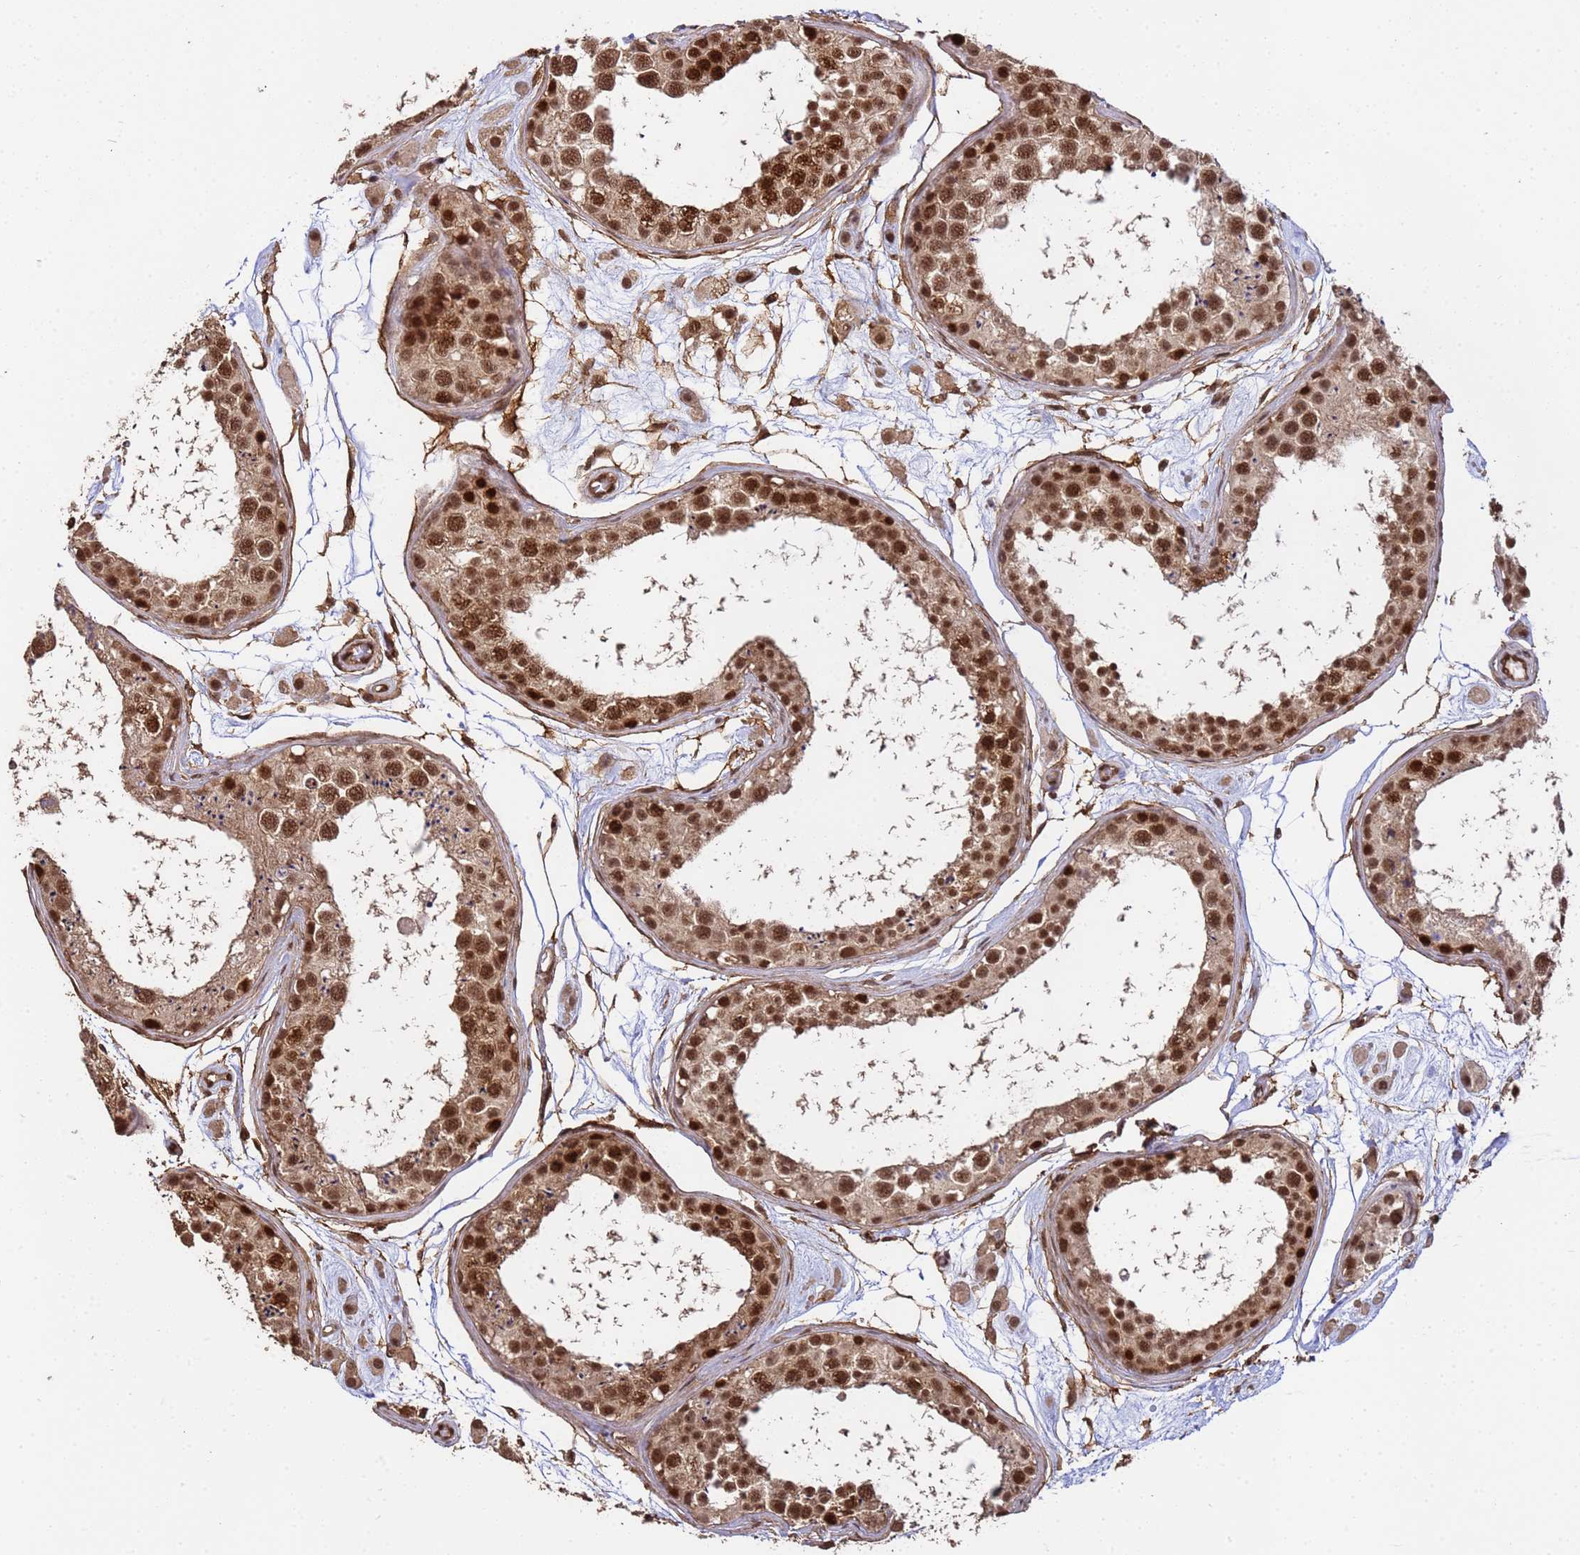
{"staining": {"intensity": "strong", "quantity": ">75%", "location": "cytoplasmic/membranous,nuclear"}, "tissue": "testis", "cell_type": "Cells in seminiferous ducts", "image_type": "normal", "snomed": [{"axis": "morphology", "description": "Normal tissue, NOS"}, {"axis": "topography", "description": "Testis"}], "caption": "This is an image of IHC staining of normal testis, which shows strong expression in the cytoplasmic/membranous,nuclear of cells in seminiferous ducts.", "gene": "SYF2", "patient": {"sex": "male", "age": 25}}